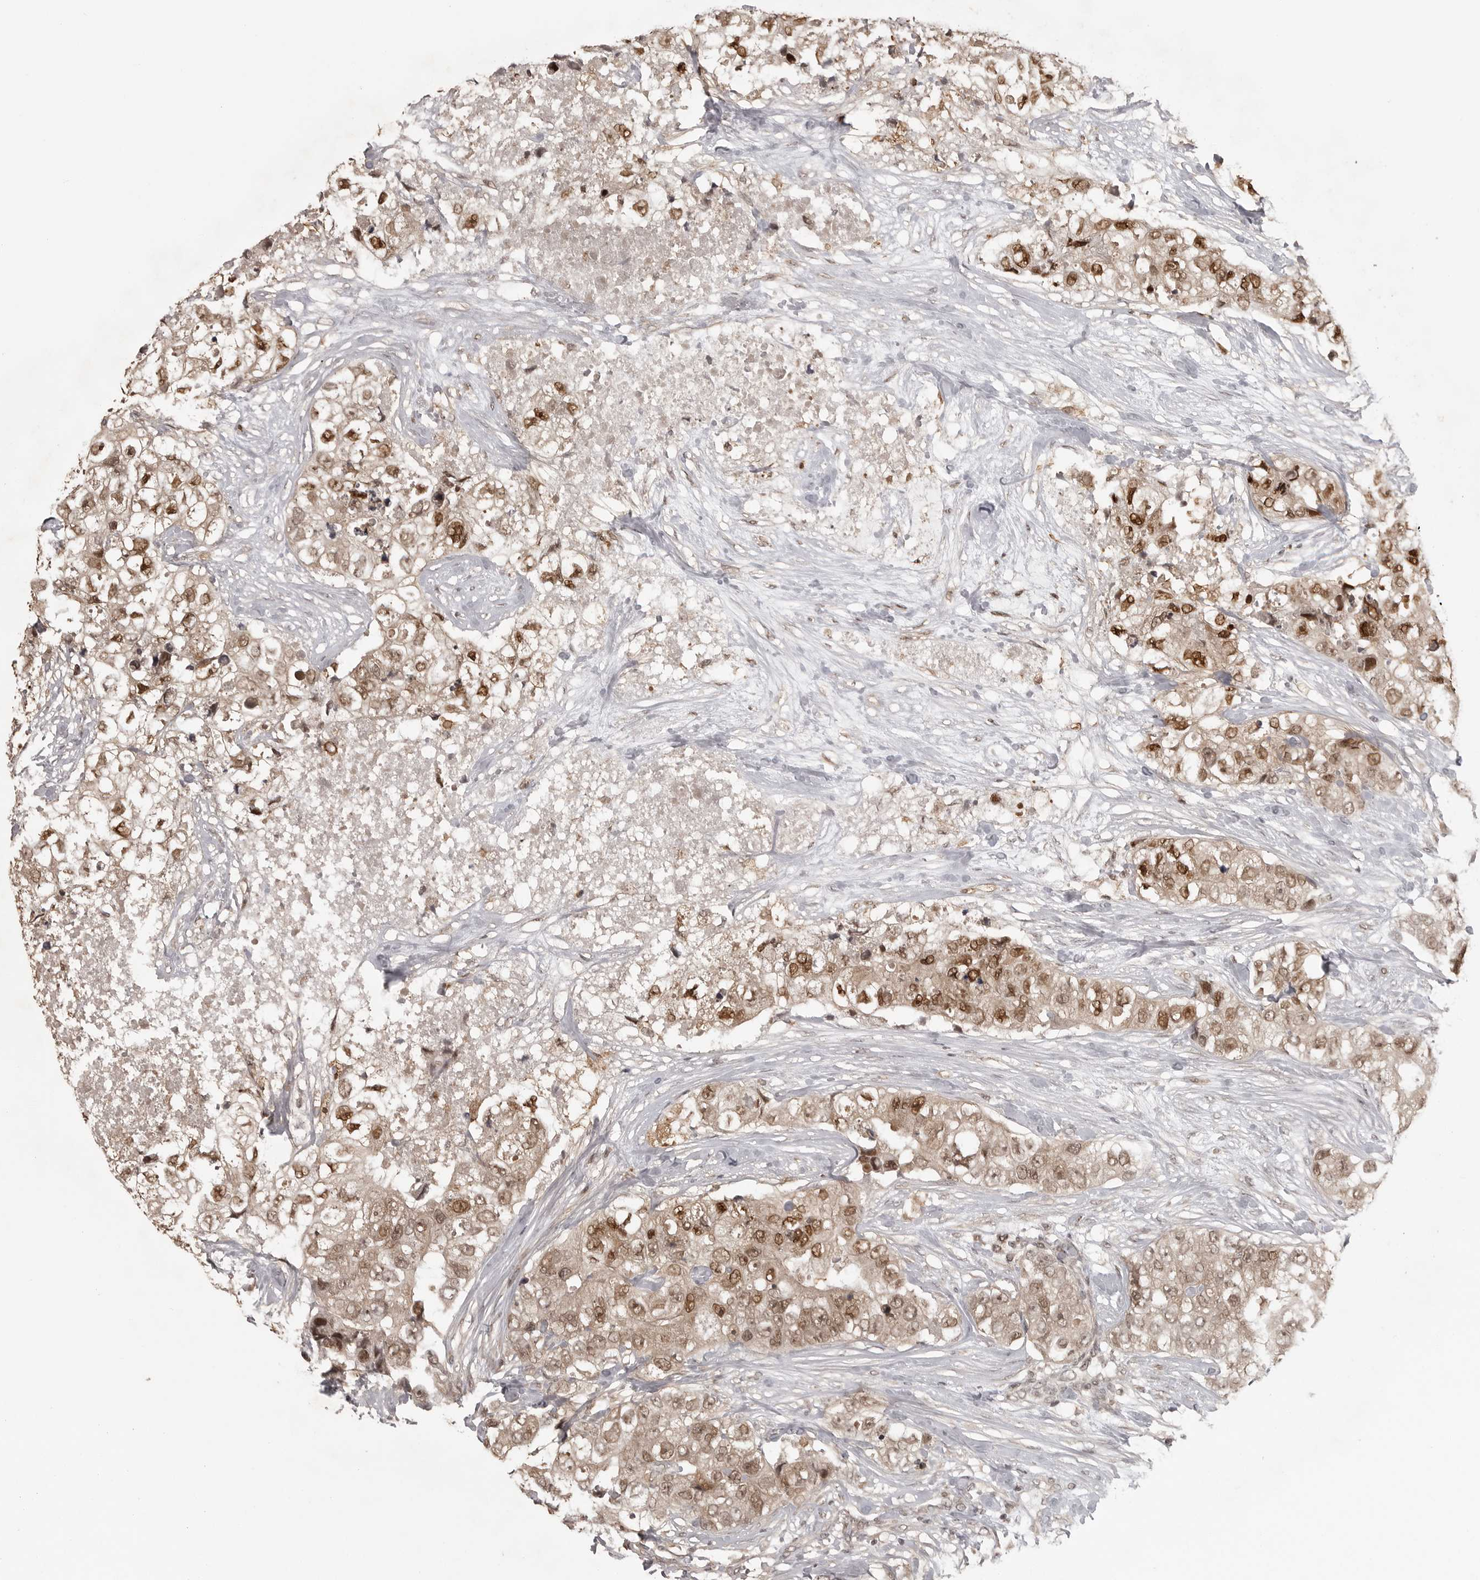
{"staining": {"intensity": "moderate", "quantity": ">75%", "location": "cytoplasmic/membranous,nuclear"}, "tissue": "breast cancer", "cell_type": "Tumor cells", "image_type": "cancer", "snomed": [{"axis": "morphology", "description": "Duct carcinoma"}, {"axis": "topography", "description": "Breast"}], "caption": "Immunohistochemistry (IHC) of infiltrating ductal carcinoma (breast) exhibits medium levels of moderate cytoplasmic/membranous and nuclear positivity in about >75% of tumor cells.", "gene": "PEG3", "patient": {"sex": "female", "age": 62}}